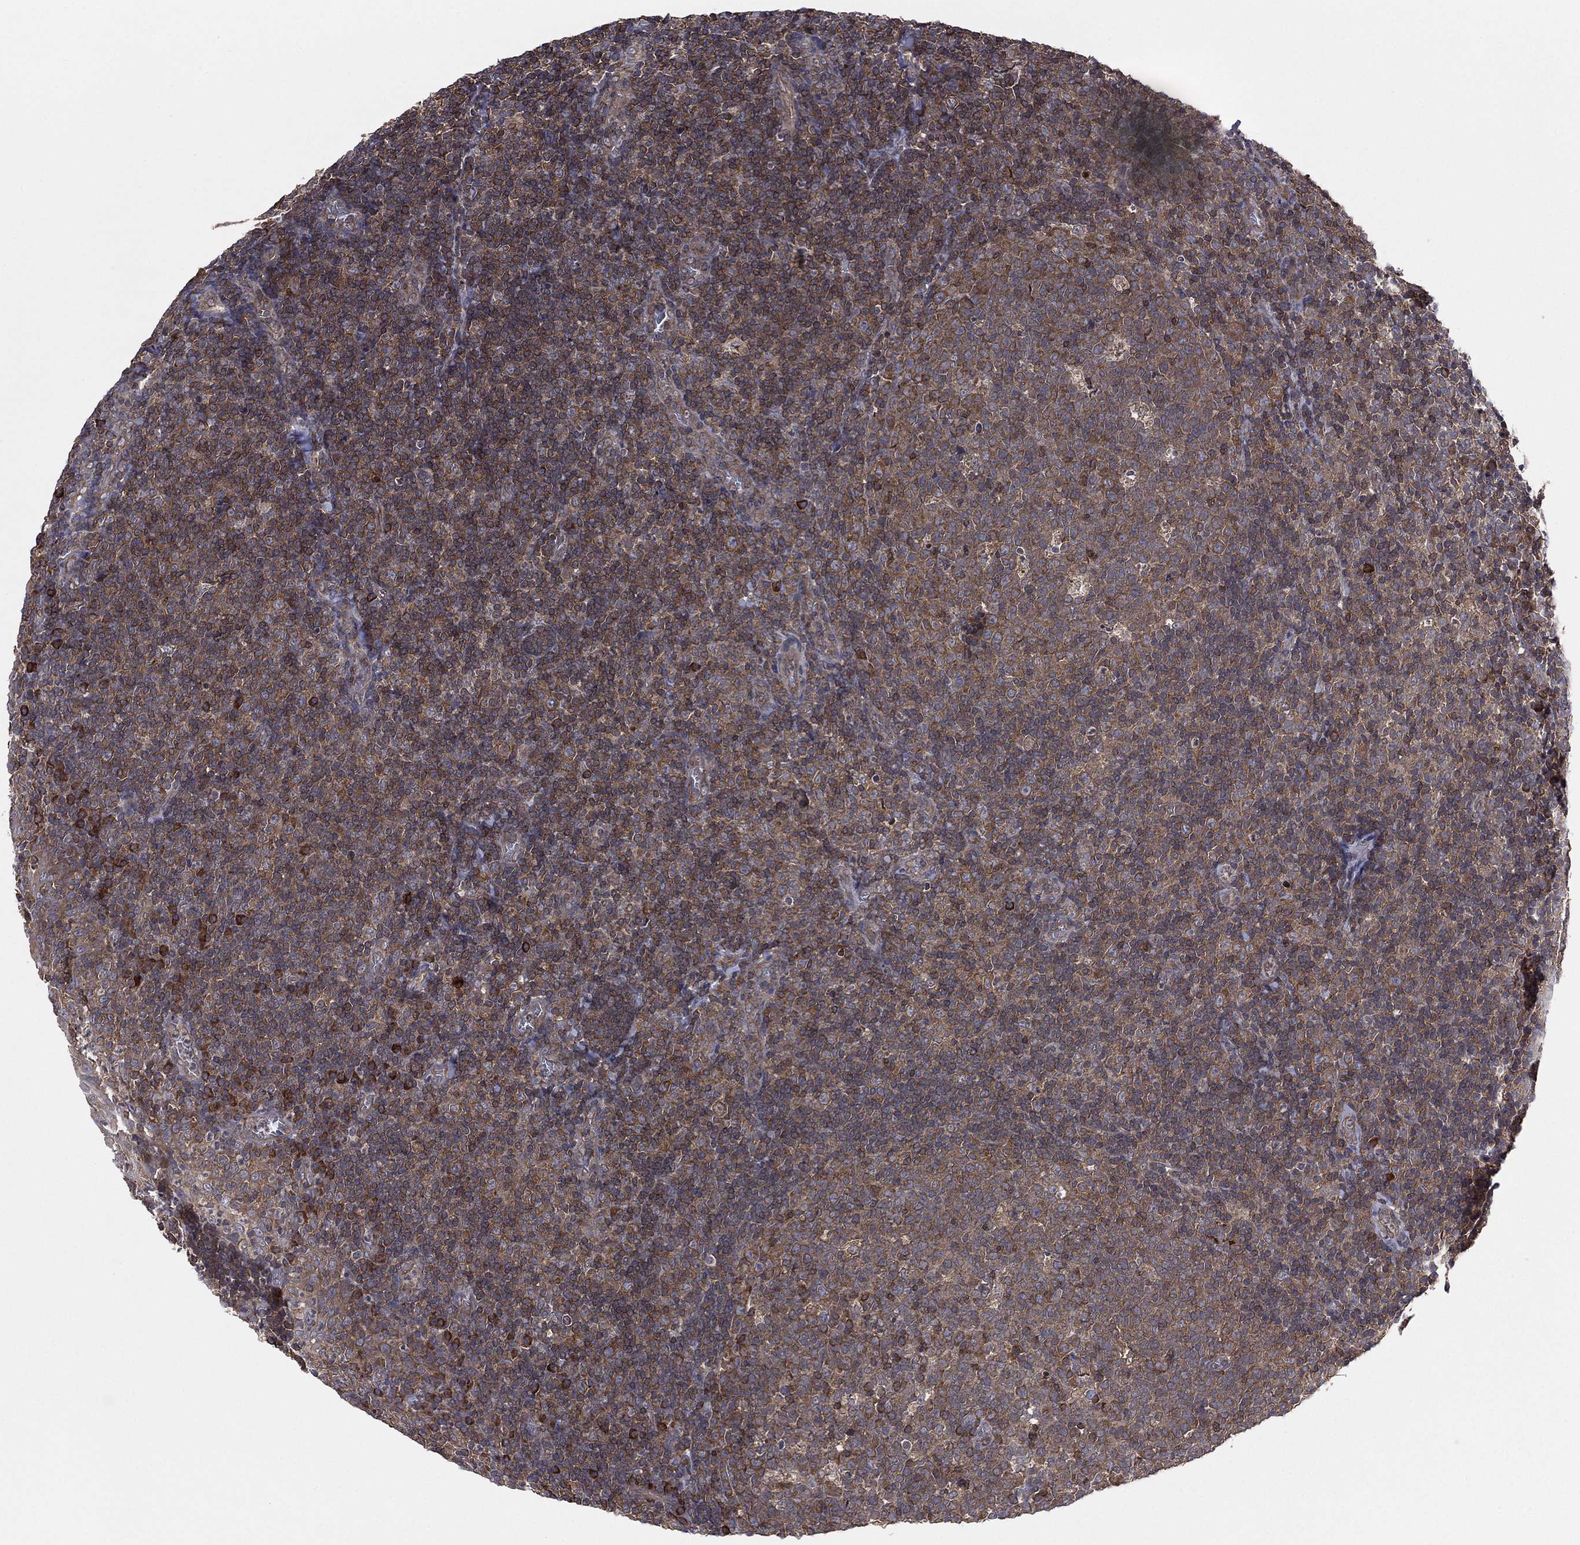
{"staining": {"intensity": "moderate", "quantity": "<25%", "location": "cytoplasmic/membranous"}, "tissue": "tonsil", "cell_type": "Germinal center cells", "image_type": "normal", "snomed": [{"axis": "morphology", "description": "Normal tissue, NOS"}, {"axis": "topography", "description": "Tonsil"}], "caption": "IHC of unremarkable human tonsil shows low levels of moderate cytoplasmic/membranous staining in approximately <25% of germinal center cells.", "gene": "C2orf76", "patient": {"sex": "female", "age": 5}}